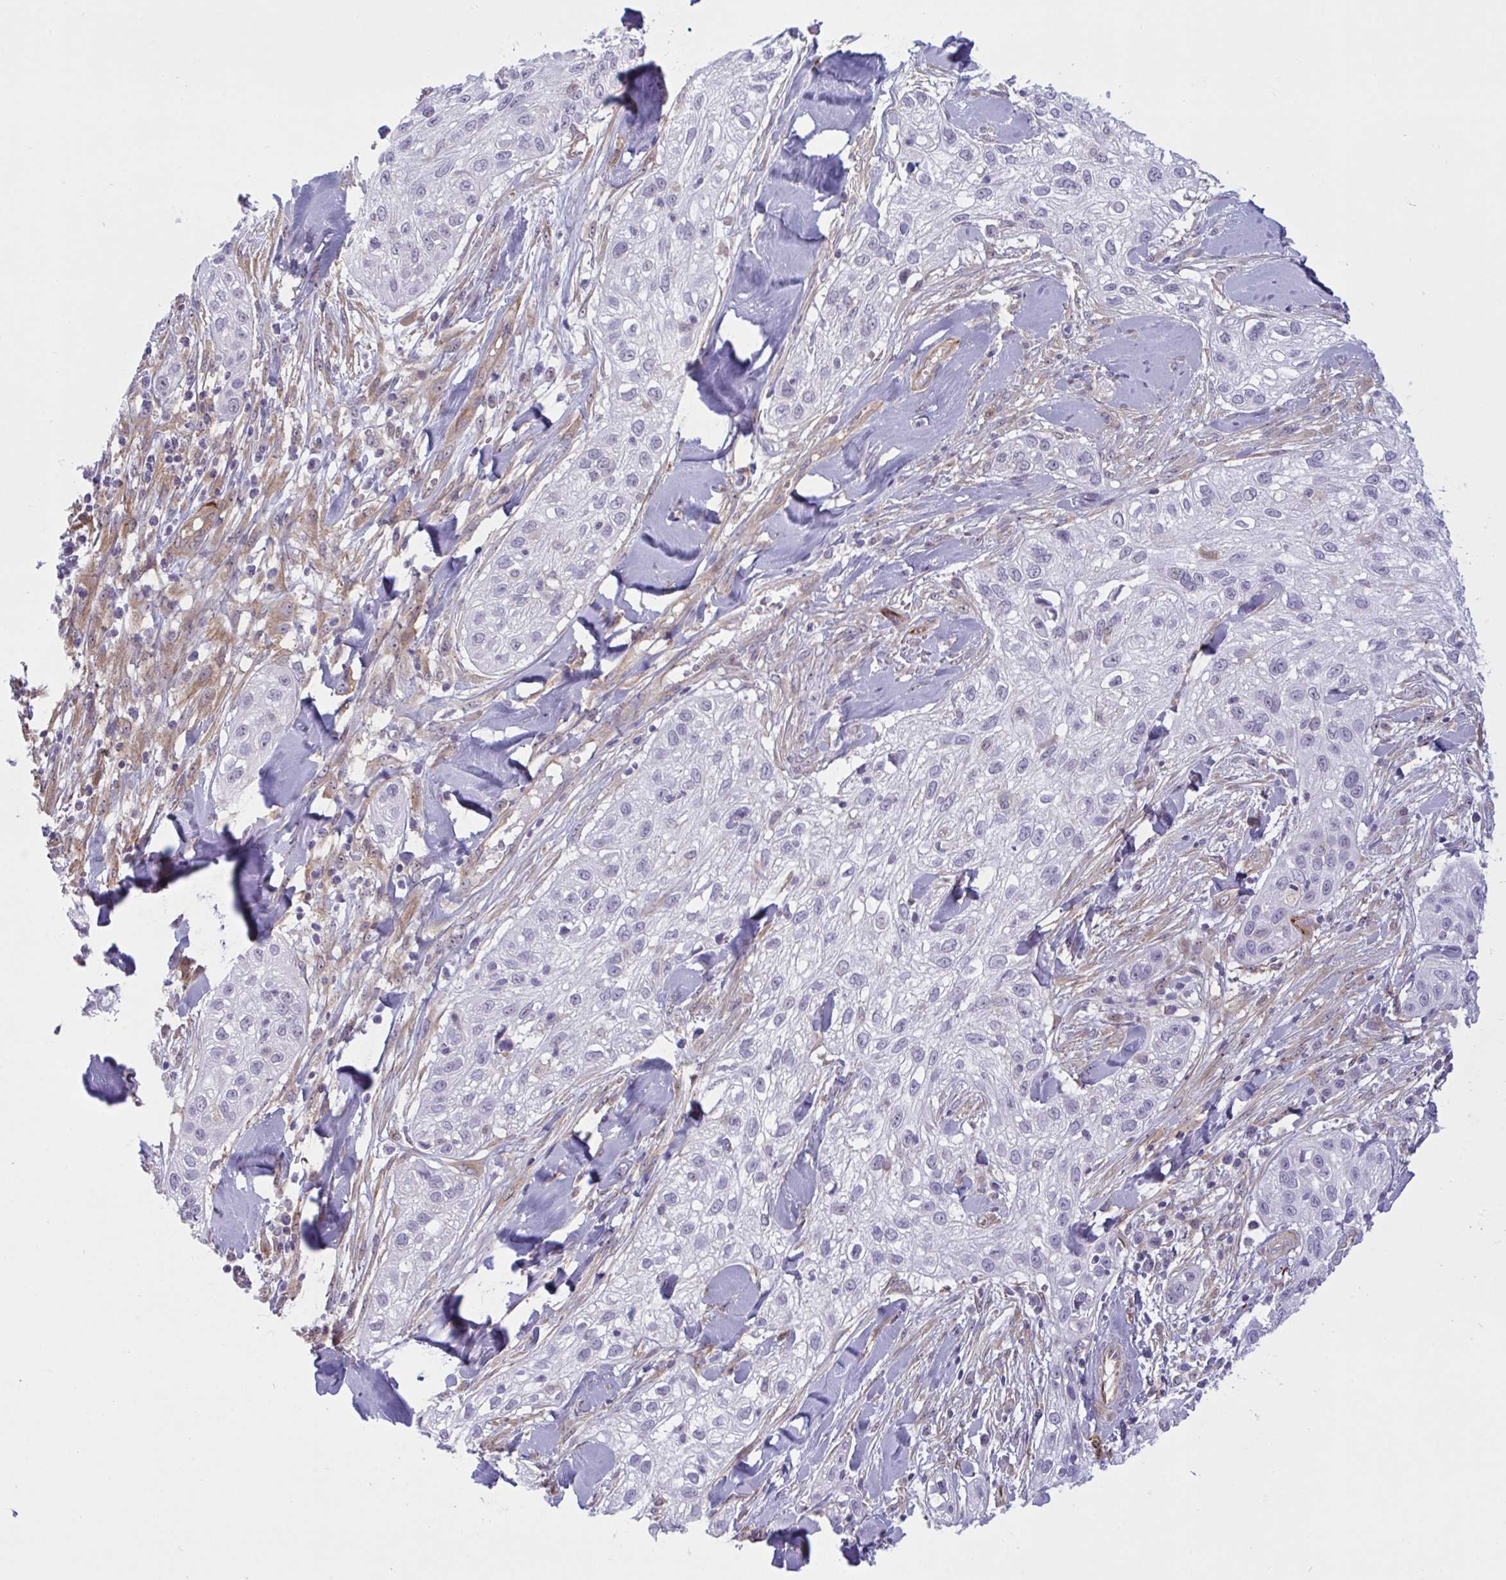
{"staining": {"intensity": "negative", "quantity": "none", "location": "none"}, "tissue": "skin cancer", "cell_type": "Tumor cells", "image_type": "cancer", "snomed": [{"axis": "morphology", "description": "Squamous cell carcinoma, NOS"}, {"axis": "topography", "description": "Skin"}], "caption": "Skin squamous cell carcinoma was stained to show a protein in brown. There is no significant staining in tumor cells. (Brightfield microscopy of DAB IHC at high magnification).", "gene": "PRRT4", "patient": {"sex": "male", "age": 82}}